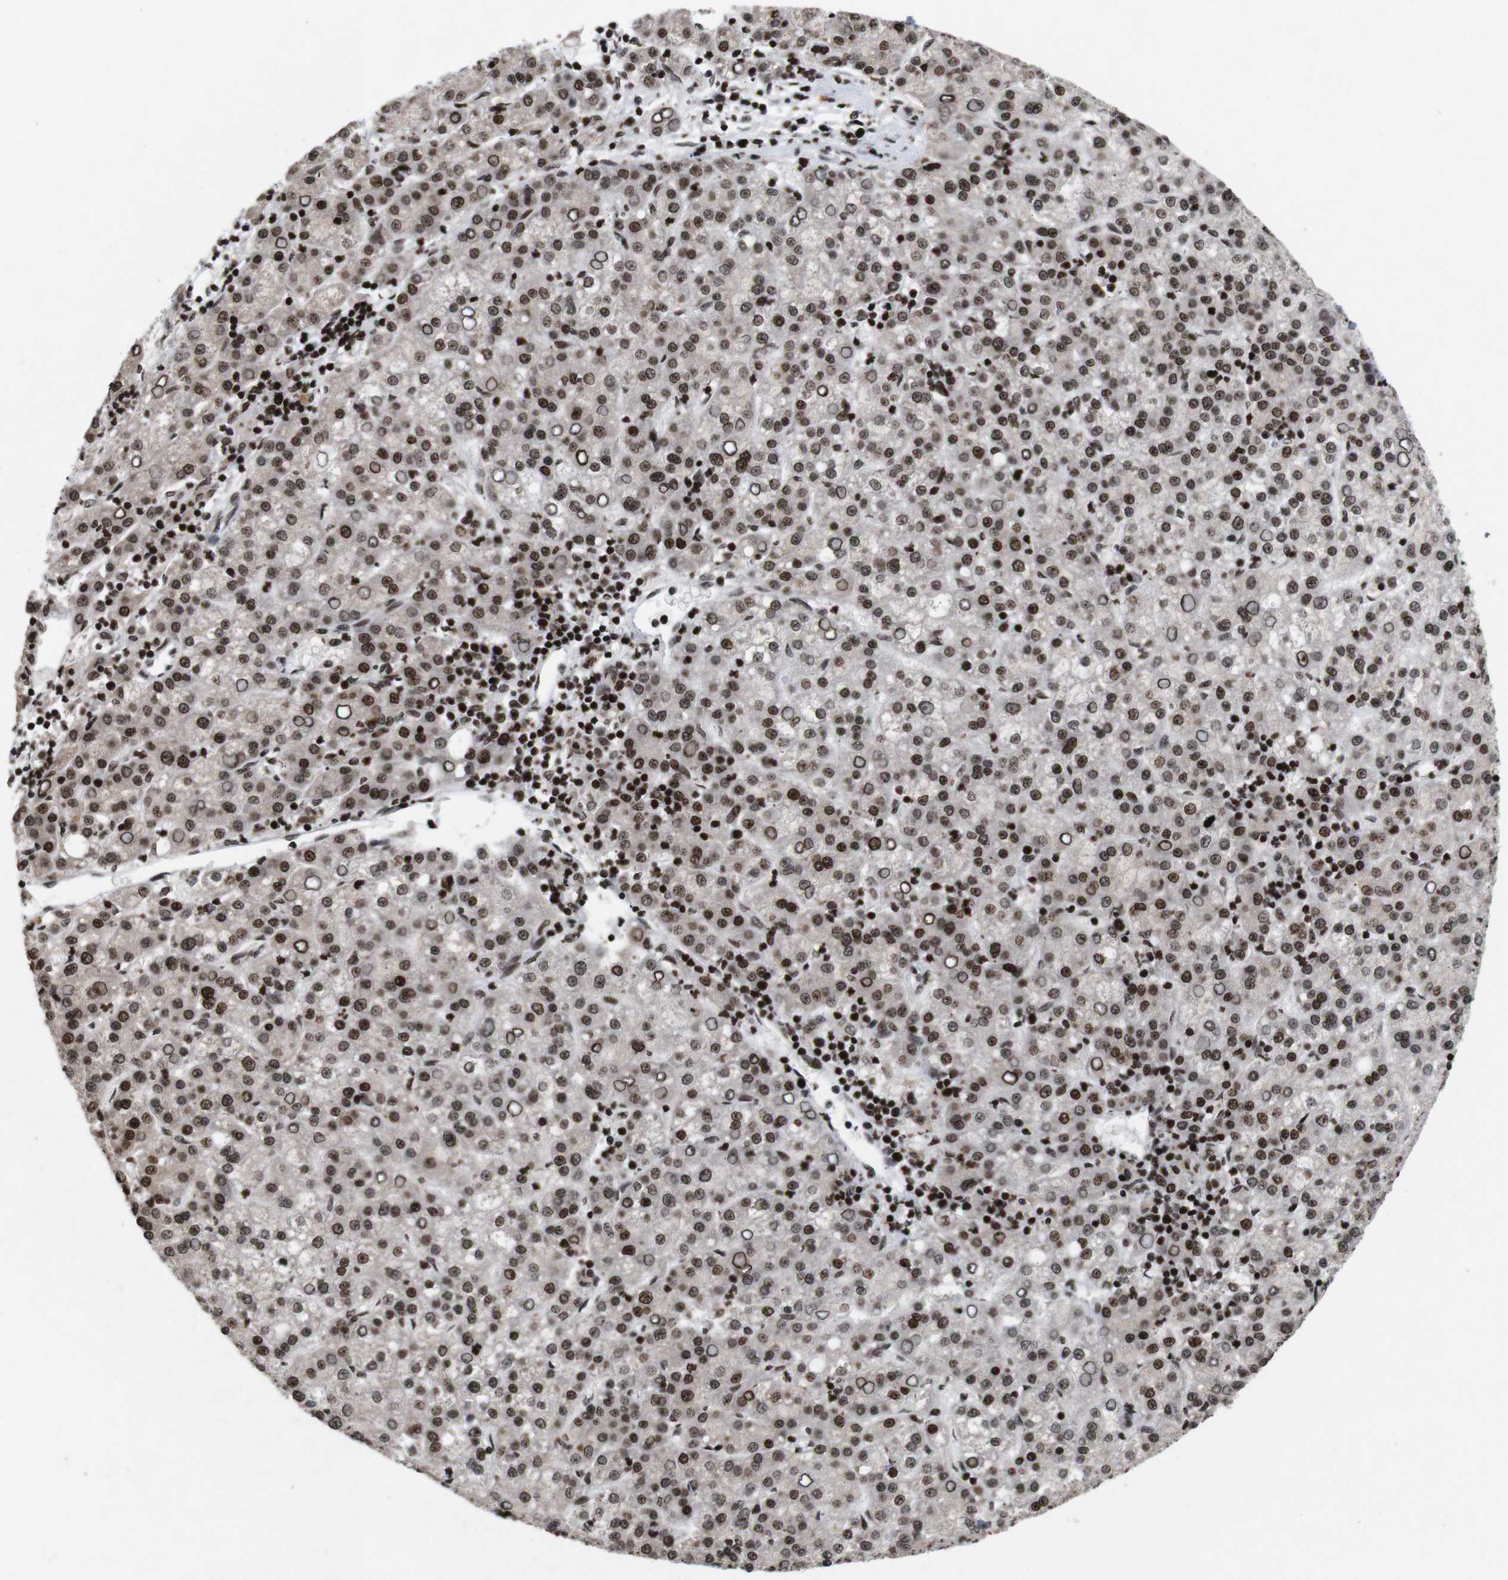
{"staining": {"intensity": "strong", "quantity": ">75%", "location": "nuclear"}, "tissue": "liver cancer", "cell_type": "Tumor cells", "image_type": "cancer", "snomed": [{"axis": "morphology", "description": "Carcinoma, Hepatocellular, NOS"}, {"axis": "topography", "description": "Liver"}], "caption": "An immunohistochemistry micrograph of tumor tissue is shown. Protein staining in brown shows strong nuclear positivity in liver cancer within tumor cells. The protein is shown in brown color, while the nuclei are stained blue.", "gene": "MAGEH1", "patient": {"sex": "female", "age": 58}}